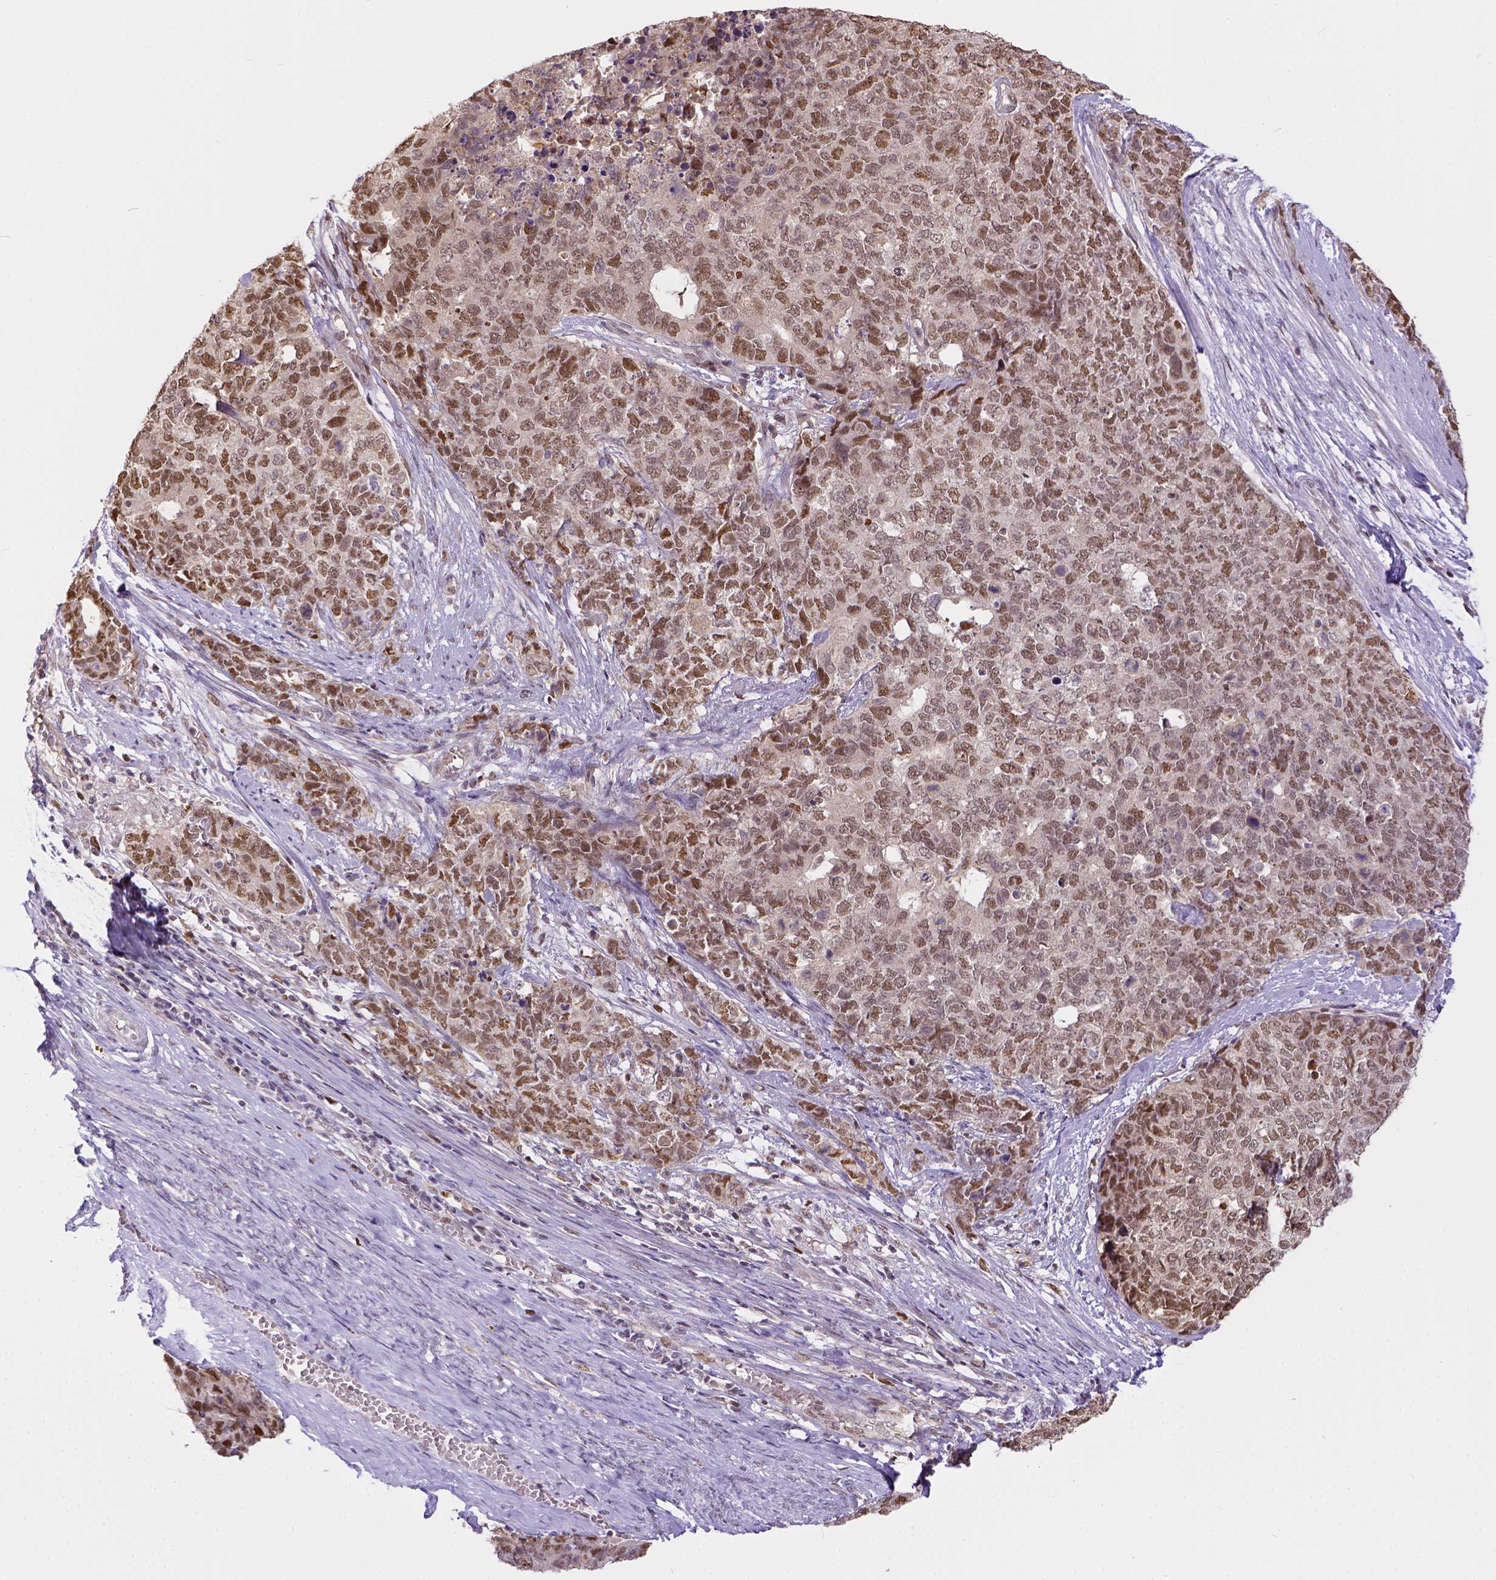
{"staining": {"intensity": "moderate", "quantity": ">75%", "location": "nuclear"}, "tissue": "cervical cancer", "cell_type": "Tumor cells", "image_type": "cancer", "snomed": [{"axis": "morphology", "description": "Squamous cell carcinoma, NOS"}, {"axis": "topography", "description": "Cervix"}], "caption": "Squamous cell carcinoma (cervical) stained for a protein reveals moderate nuclear positivity in tumor cells.", "gene": "ERCC1", "patient": {"sex": "female", "age": 63}}